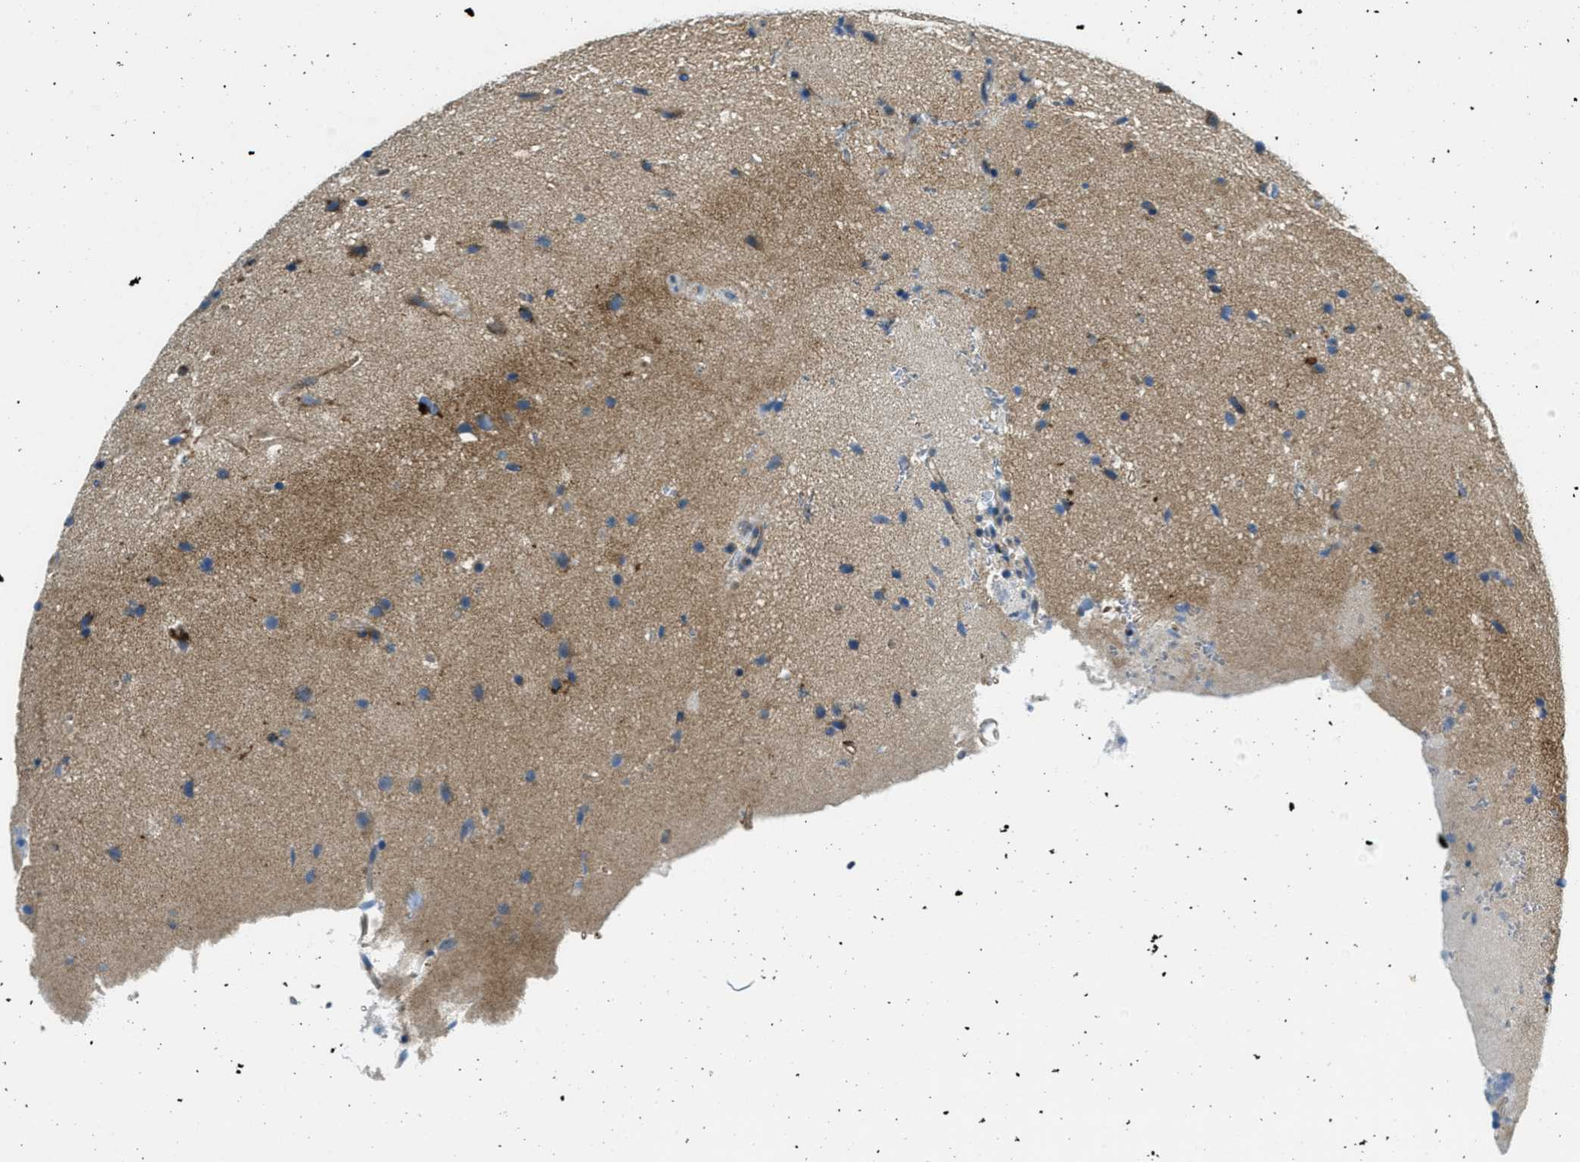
{"staining": {"intensity": "moderate", "quantity": "25%-75%", "location": "cytoplasmic/membranous"}, "tissue": "glioma", "cell_type": "Tumor cells", "image_type": "cancer", "snomed": [{"axis": "morphology", "description": "Glioma, malignant, Low grade"}, {"axis": "topography", "description": "Cerebral cortex"}], "caption": "Human malignant glioma (low-grade) stained for a protein (brown) exhibits moderate cytoplasmic/membranous positive staining in about 25%-75% of tumor cells.", "gene": "AP2B1", "patient": {"sex": "female", "age": 47}}